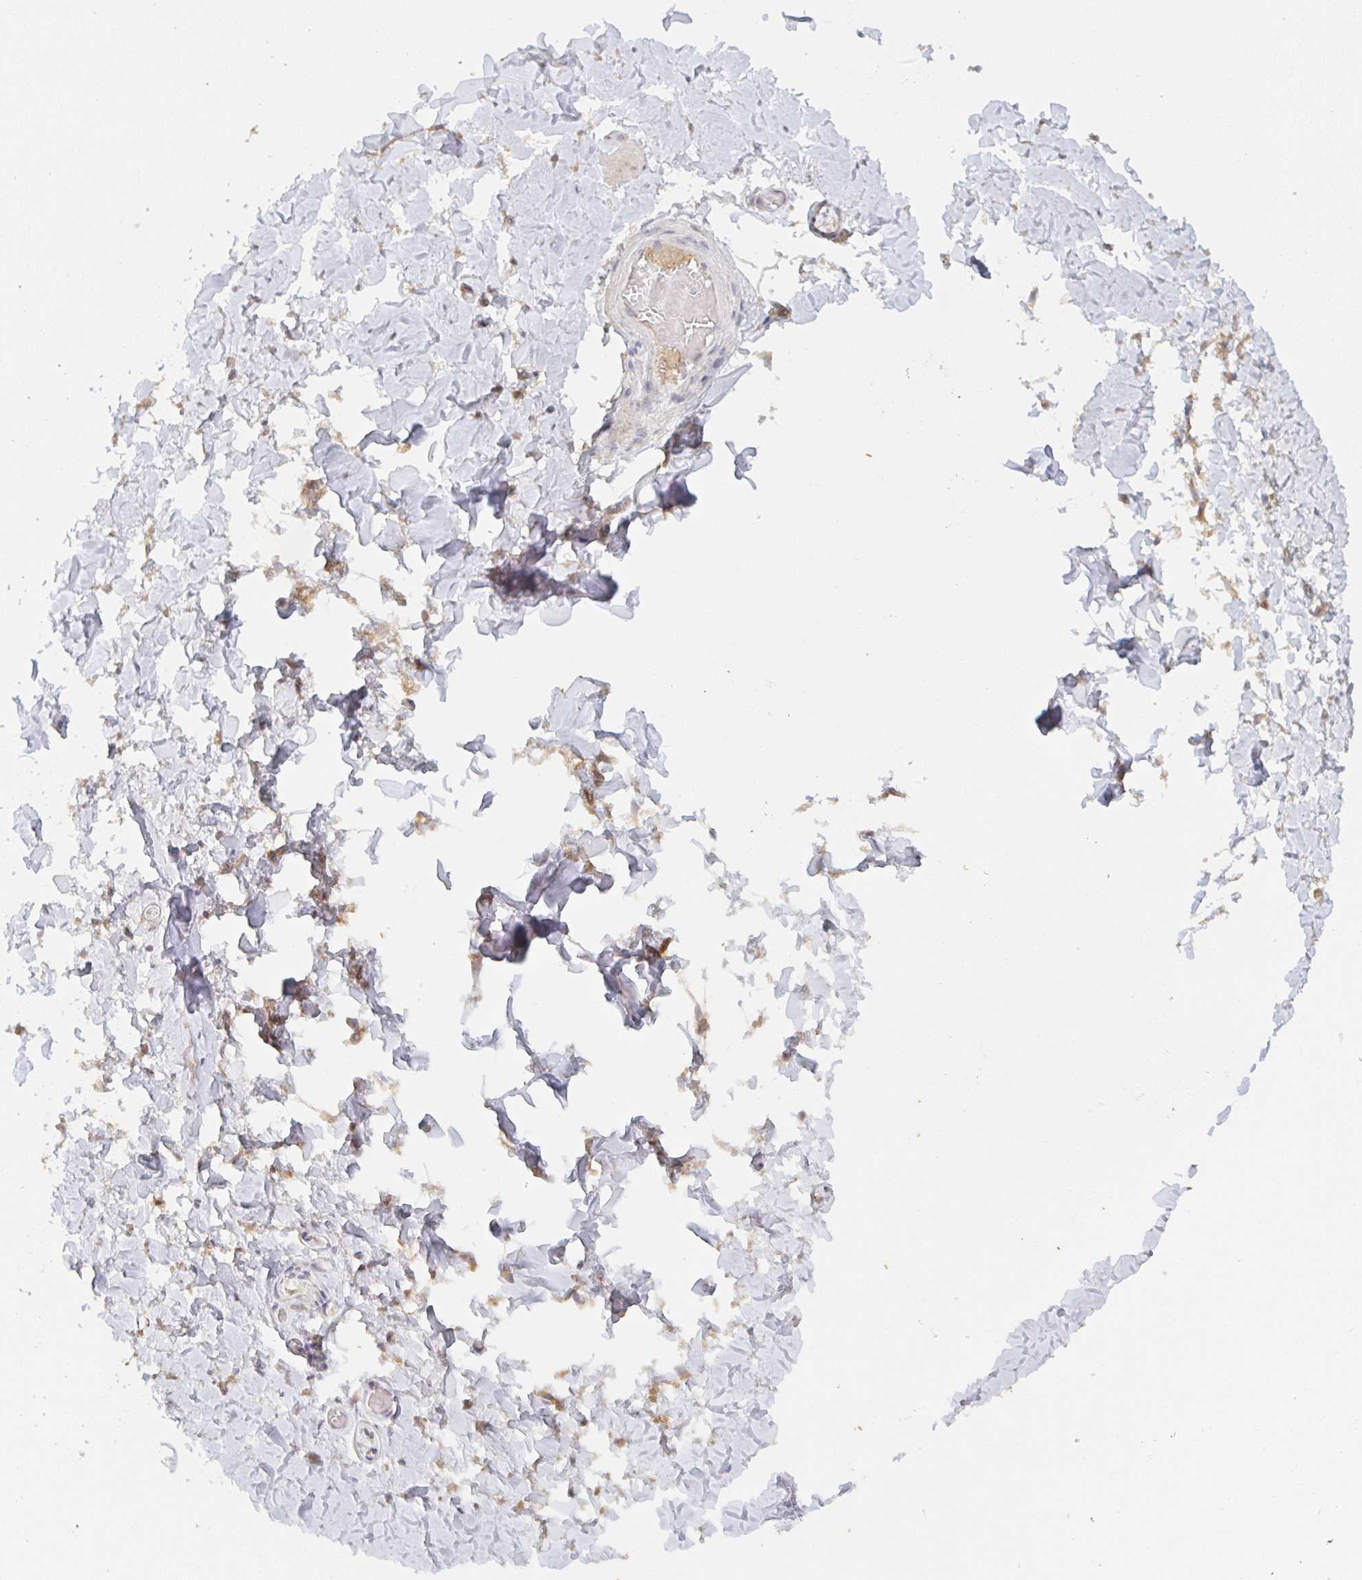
{"staining": {"intensity": "negative", "quantity": "none", "location": "none"}, "tissue": "soft tissue", "cell_type": "Fibroblasts", "image_type": "normal", "snomed": [{"axis": "morphology", "description": "Normal tissue, NOS"}, {"axis": "topography", "description": "Soft tissue"}, {"axis": "topography", "description": "Adipose tissue"}, {"axis": "topography", "description": "Vascular tissue"}, {"axis": "topography", "description": "Peripheral nerve tissue"}], "caption": "The histopathology image exhibits no significant staining in fibroblasts of soft tissue.", "gene": "DCST1", "patient": {"sex": "male", "age": 29}}